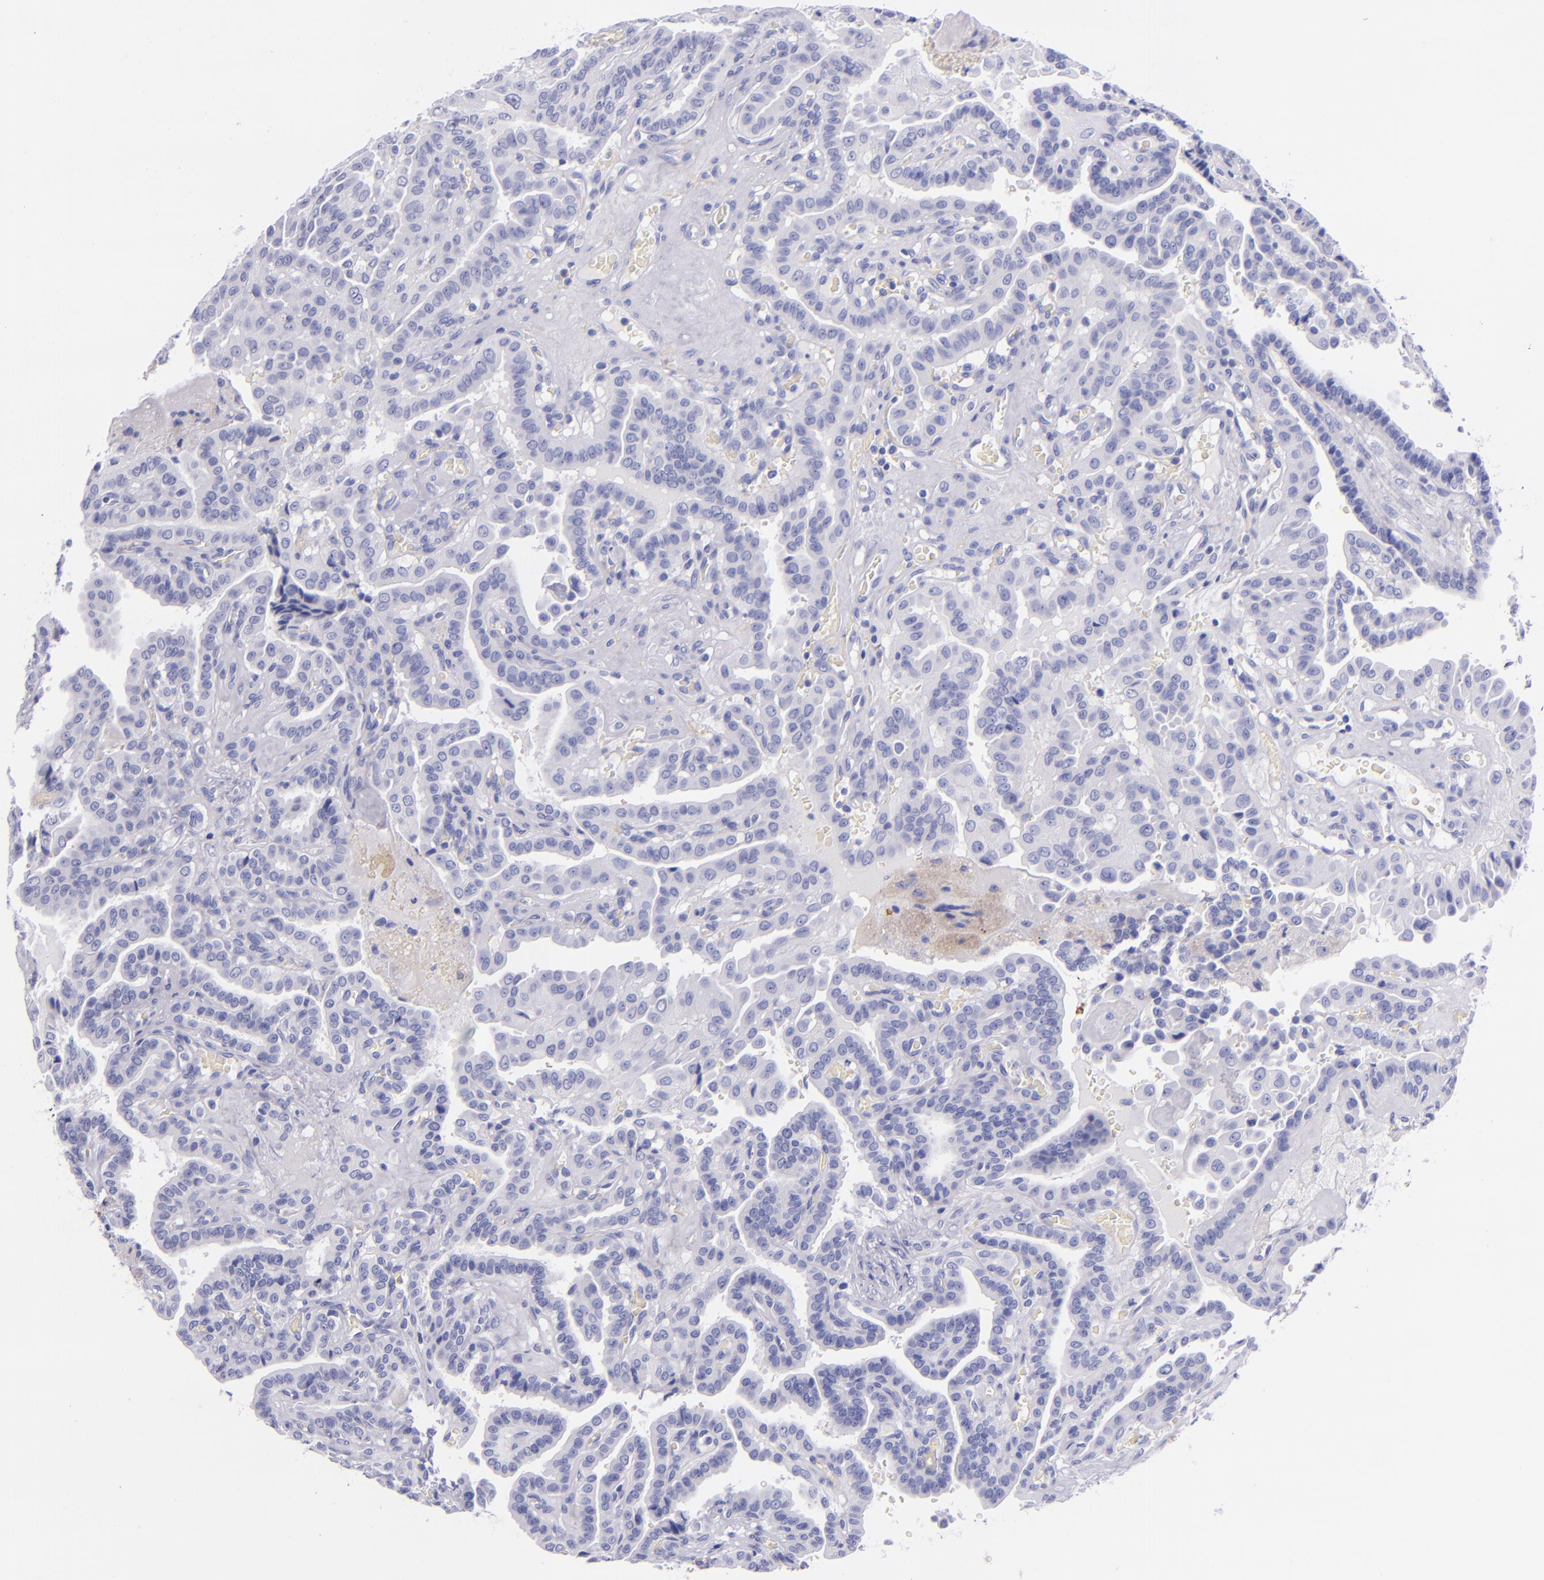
{"staining": {"intensity": "negative", "quantity": "none", "location": "none"}, "tissue": "thyroid cancer", "cell_type": "Tumor cells", "image_type": "cancer", "snomed": [{"axis": "morphology", "description": "Papillary adenocarcinoma, NOS"}, {"axis": "topography", "description": "Thyroid gland"}], "caption": "A histopathology image of thyroid cancer (papillary adenocarcinoma) stained for a protein displays no brown staining in tumor cells.", "gene": "LAG3", "patient": {"sex": "male", "age": 87}}